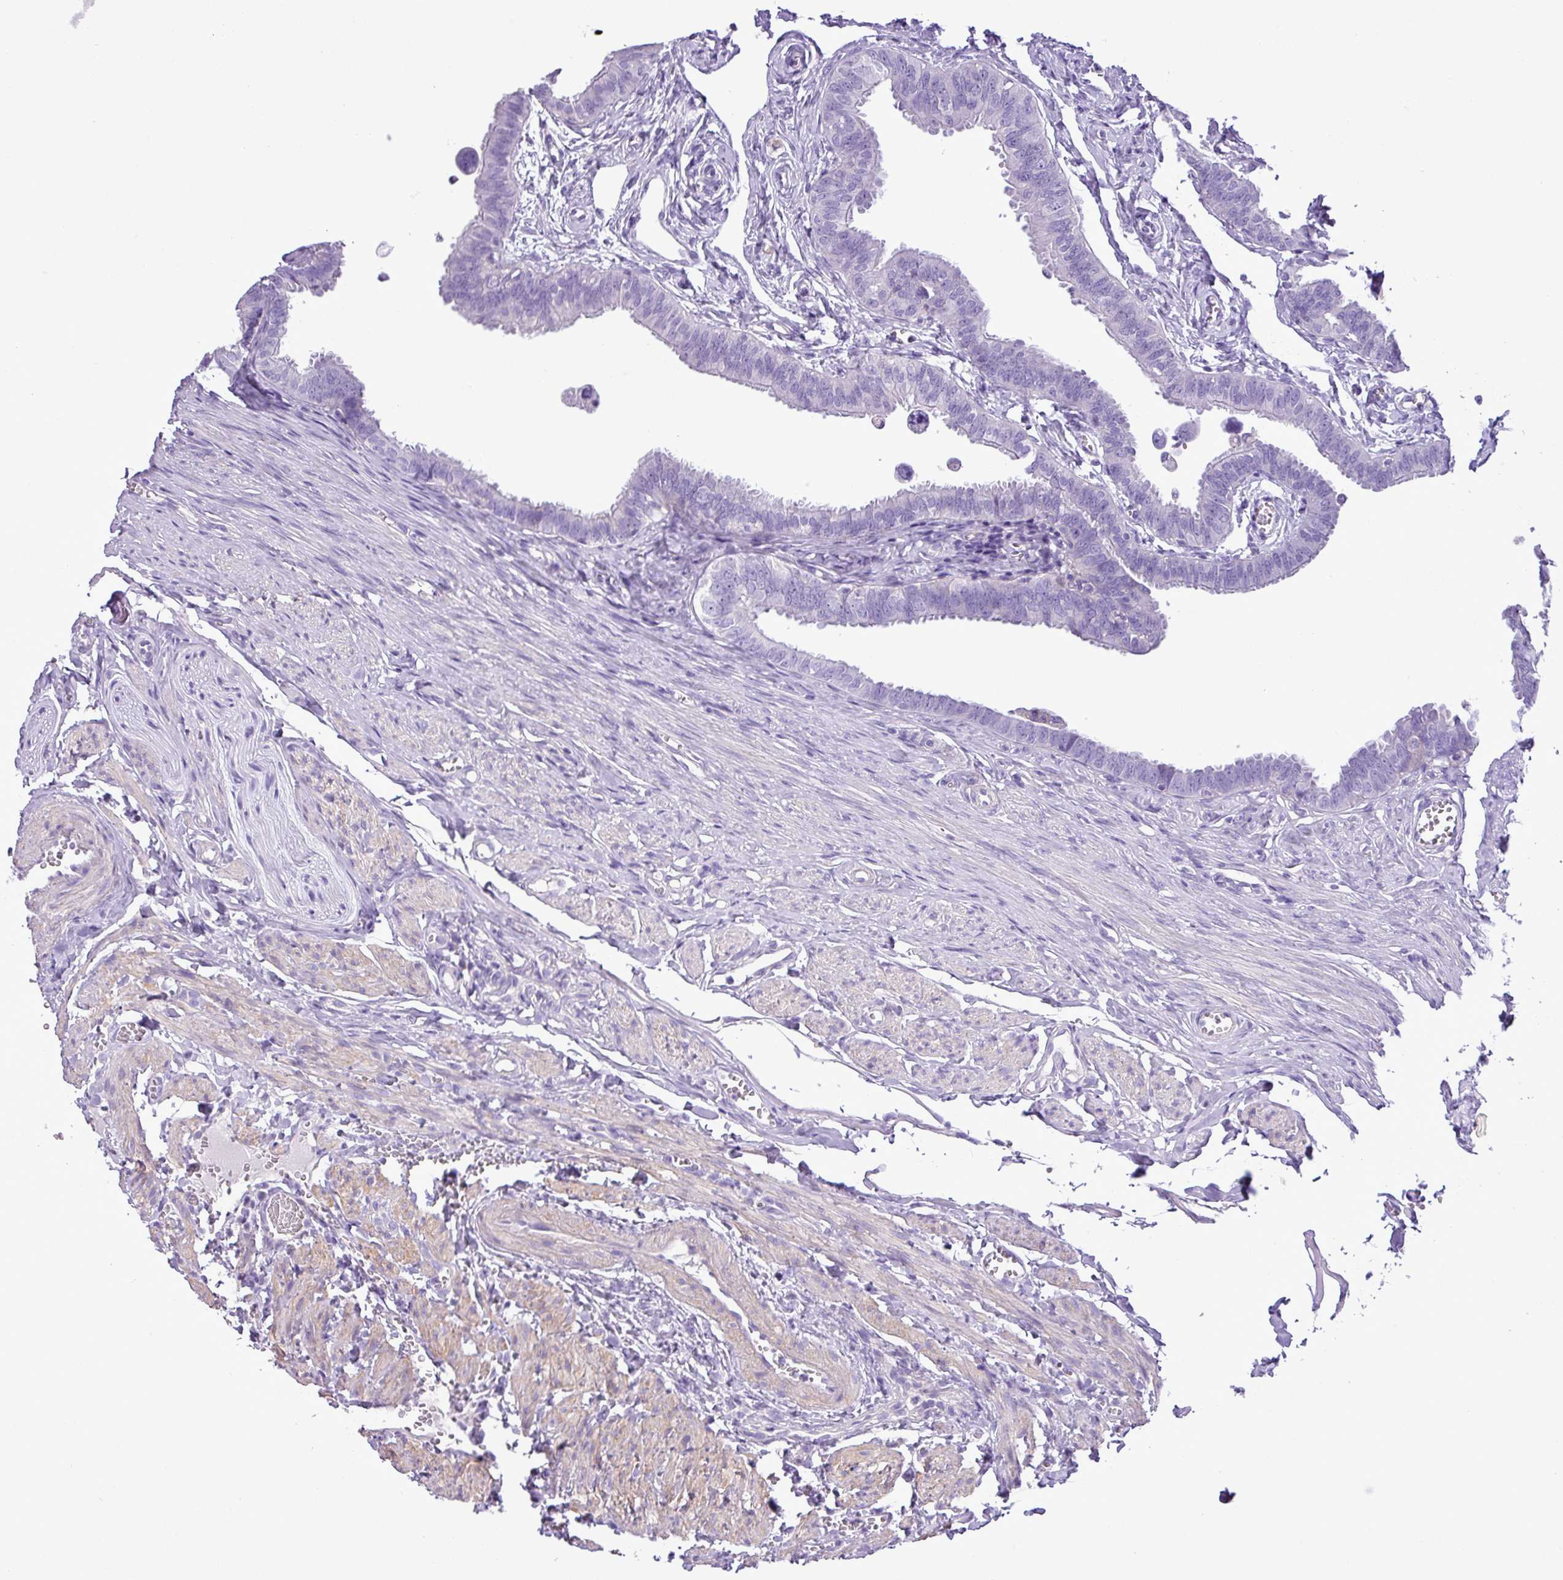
{"staining": {"intensity": "negative", "quantity": "none", "location": "none"}, "tissue": "fallopian tube", "cell_type": "Glandular cells", "image_type": "normal", "snomed": [{"axis": "morphology", "description": "Normal tissue, NOS"}, {"axis": "morphology", "description": "Carcinoma, NOS"}, {"axis": "topography", "description": "Fallopian tube"}, {"axis": "topography", "description": "Ovary"}], "caption": "This is an immunohistochemistry histopathology image of normal fallopian tube. There is no expression in glandular cells.", "gene": "ZNF334", "patient": {"sex": "female", "age": 59}}